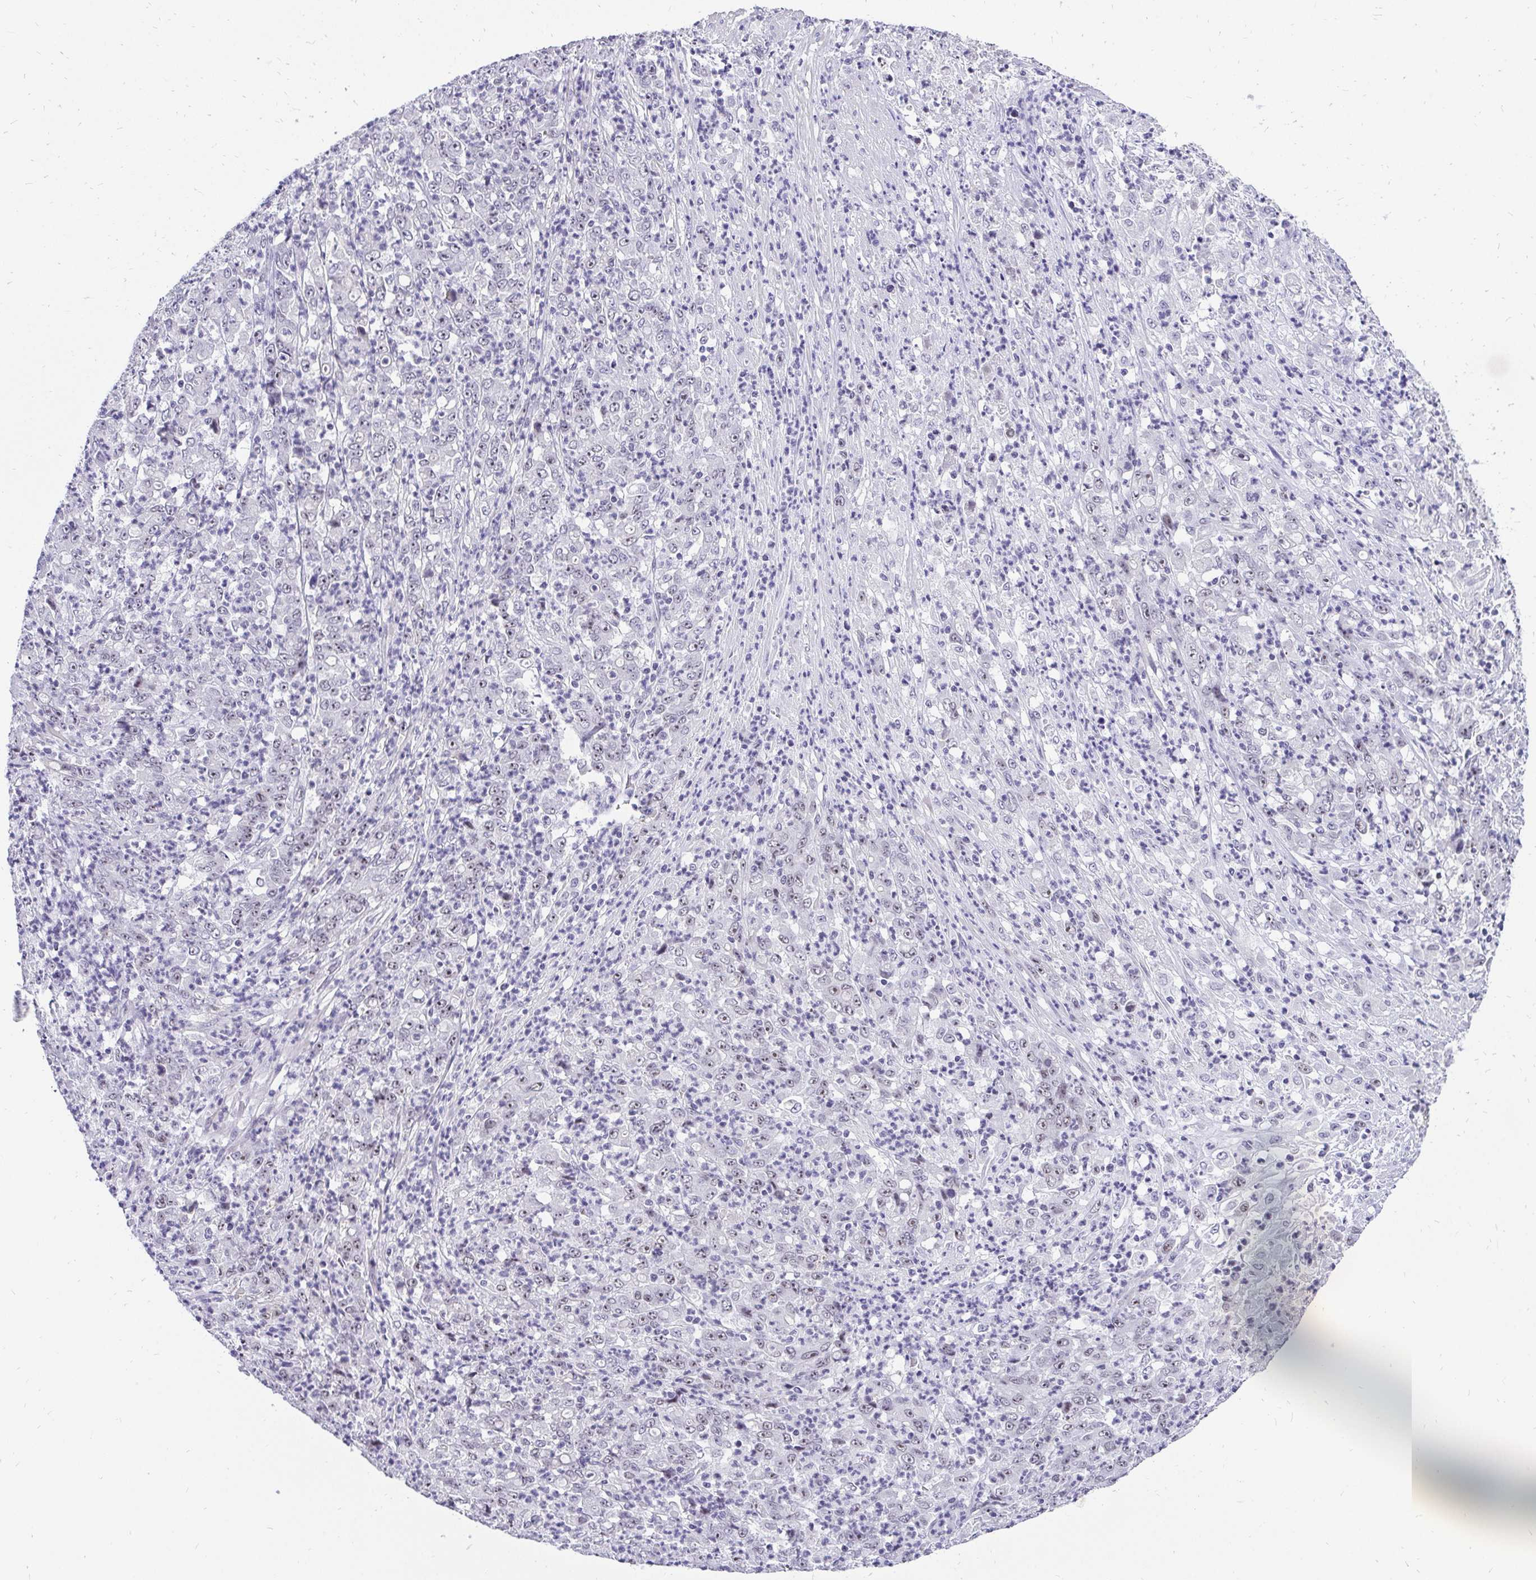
{"staining": {"intensity": "negative", "quantity": "none", "location": "none"}, "tissue": "stomach cancer", "cell_type": "Tumor cells", "image_type": "cancer", "snomed": [{"axis": "morphology", "description": "Adenocarcinoma, NOS"}, {"axis": "topography", "description": "Stomach, lower"}], "caption": "This is an immunohistochemistry (IHC) image of adenocarcinoma (stomach). There is no positivity in tumor cells.", "gene": "ZNF860", "patient": {"sex": "female", "age": 71}}